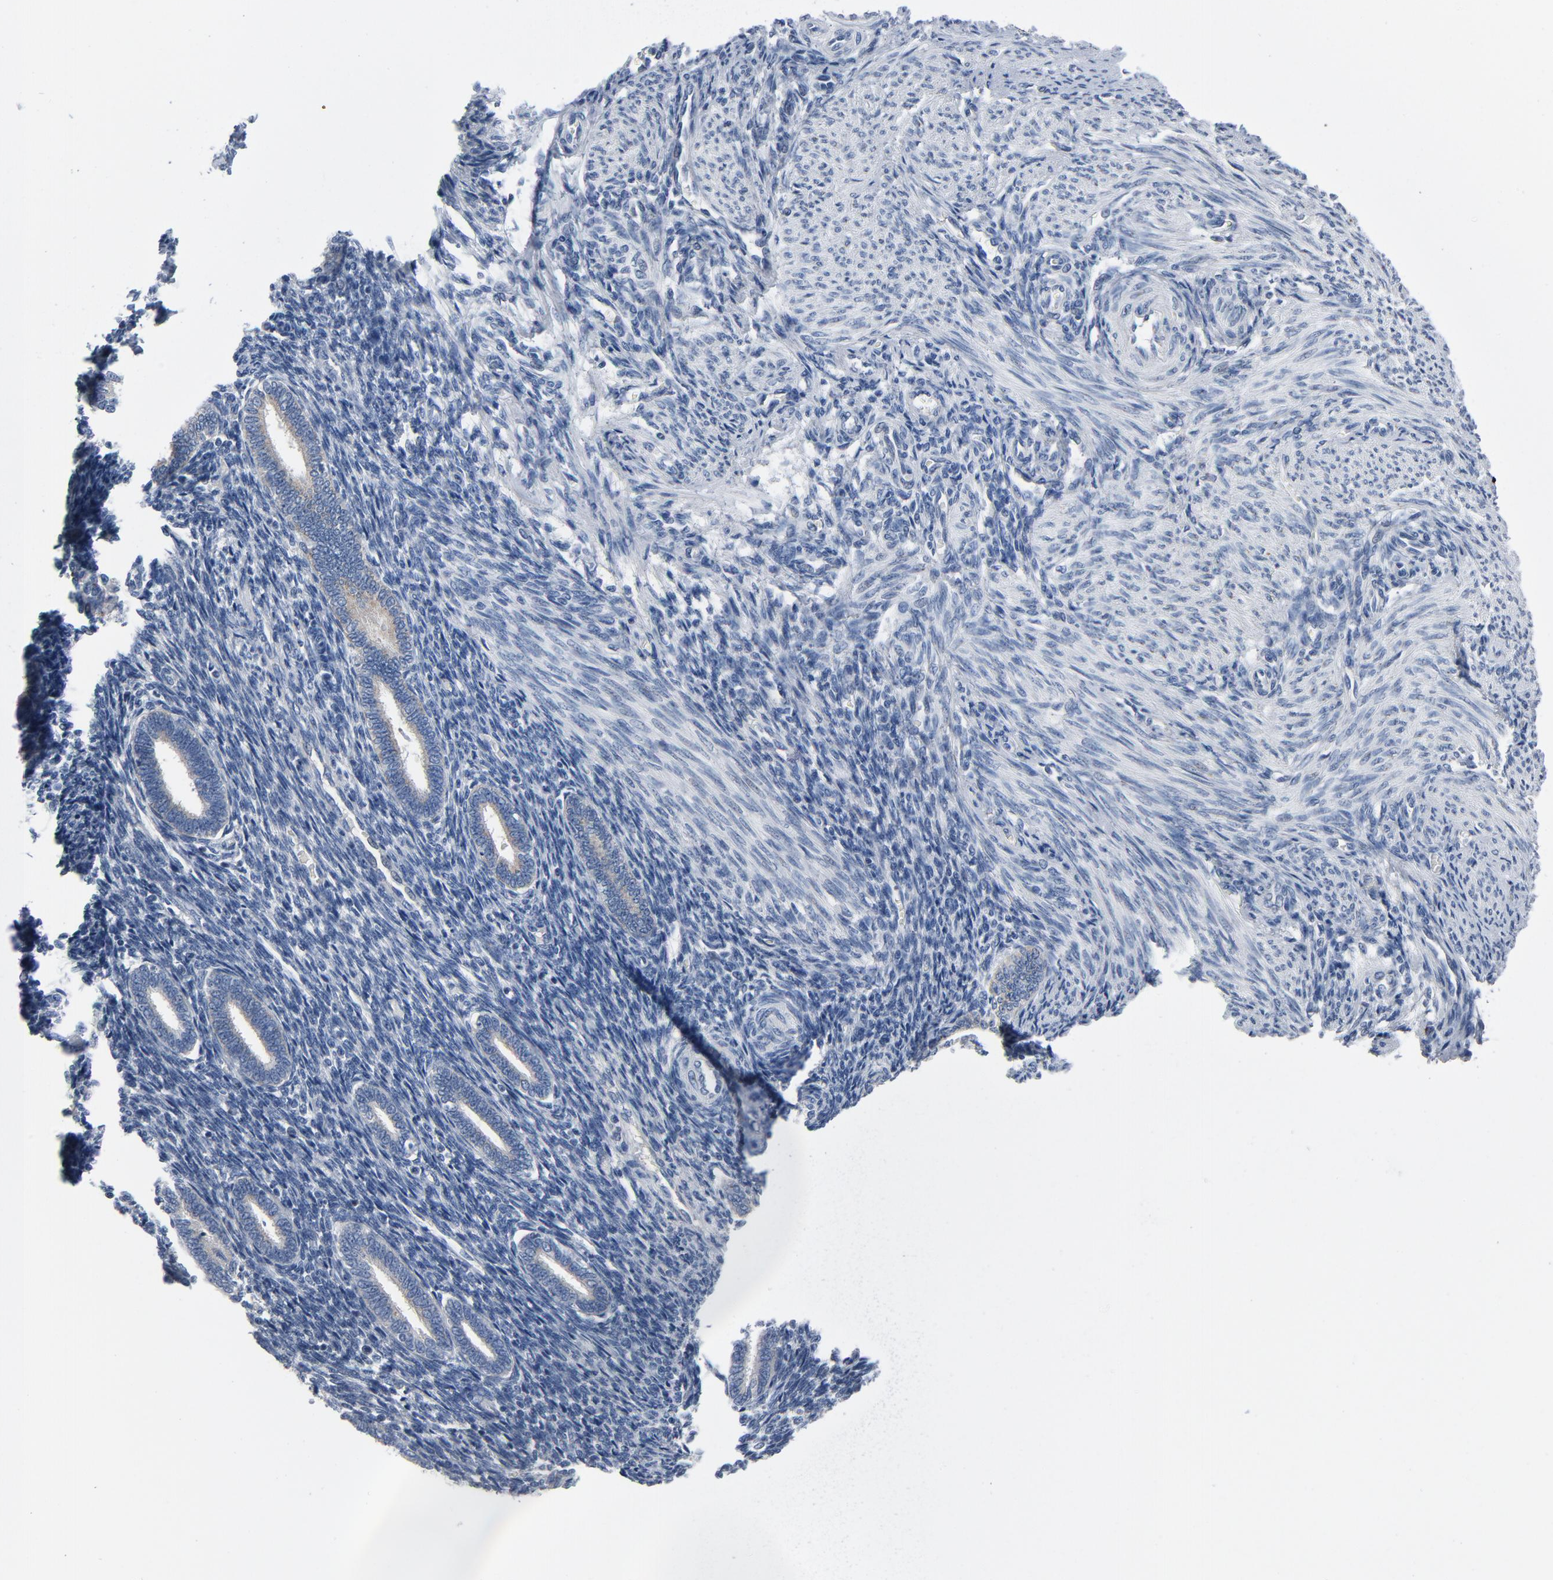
{"staining": {"intensity": "negative", "quantity": "none", "location": "none"}, "tissue": "endometrium", "cell_type": "Cells in endometrial stroma", "image_type": "normal", "snomed": [{"axis": "morphology", "description": "Normal tissue, NOS"}, {"axis": "topography", "description": "Endometrium"}], "caption": "This is an immunohistochemistry (IHC) histopathology image of normal human endometrium. There is no expression in cells in endometrial stroma.", "gene": "YIPF6", "patient": {"sex": "female", "age": 27}}